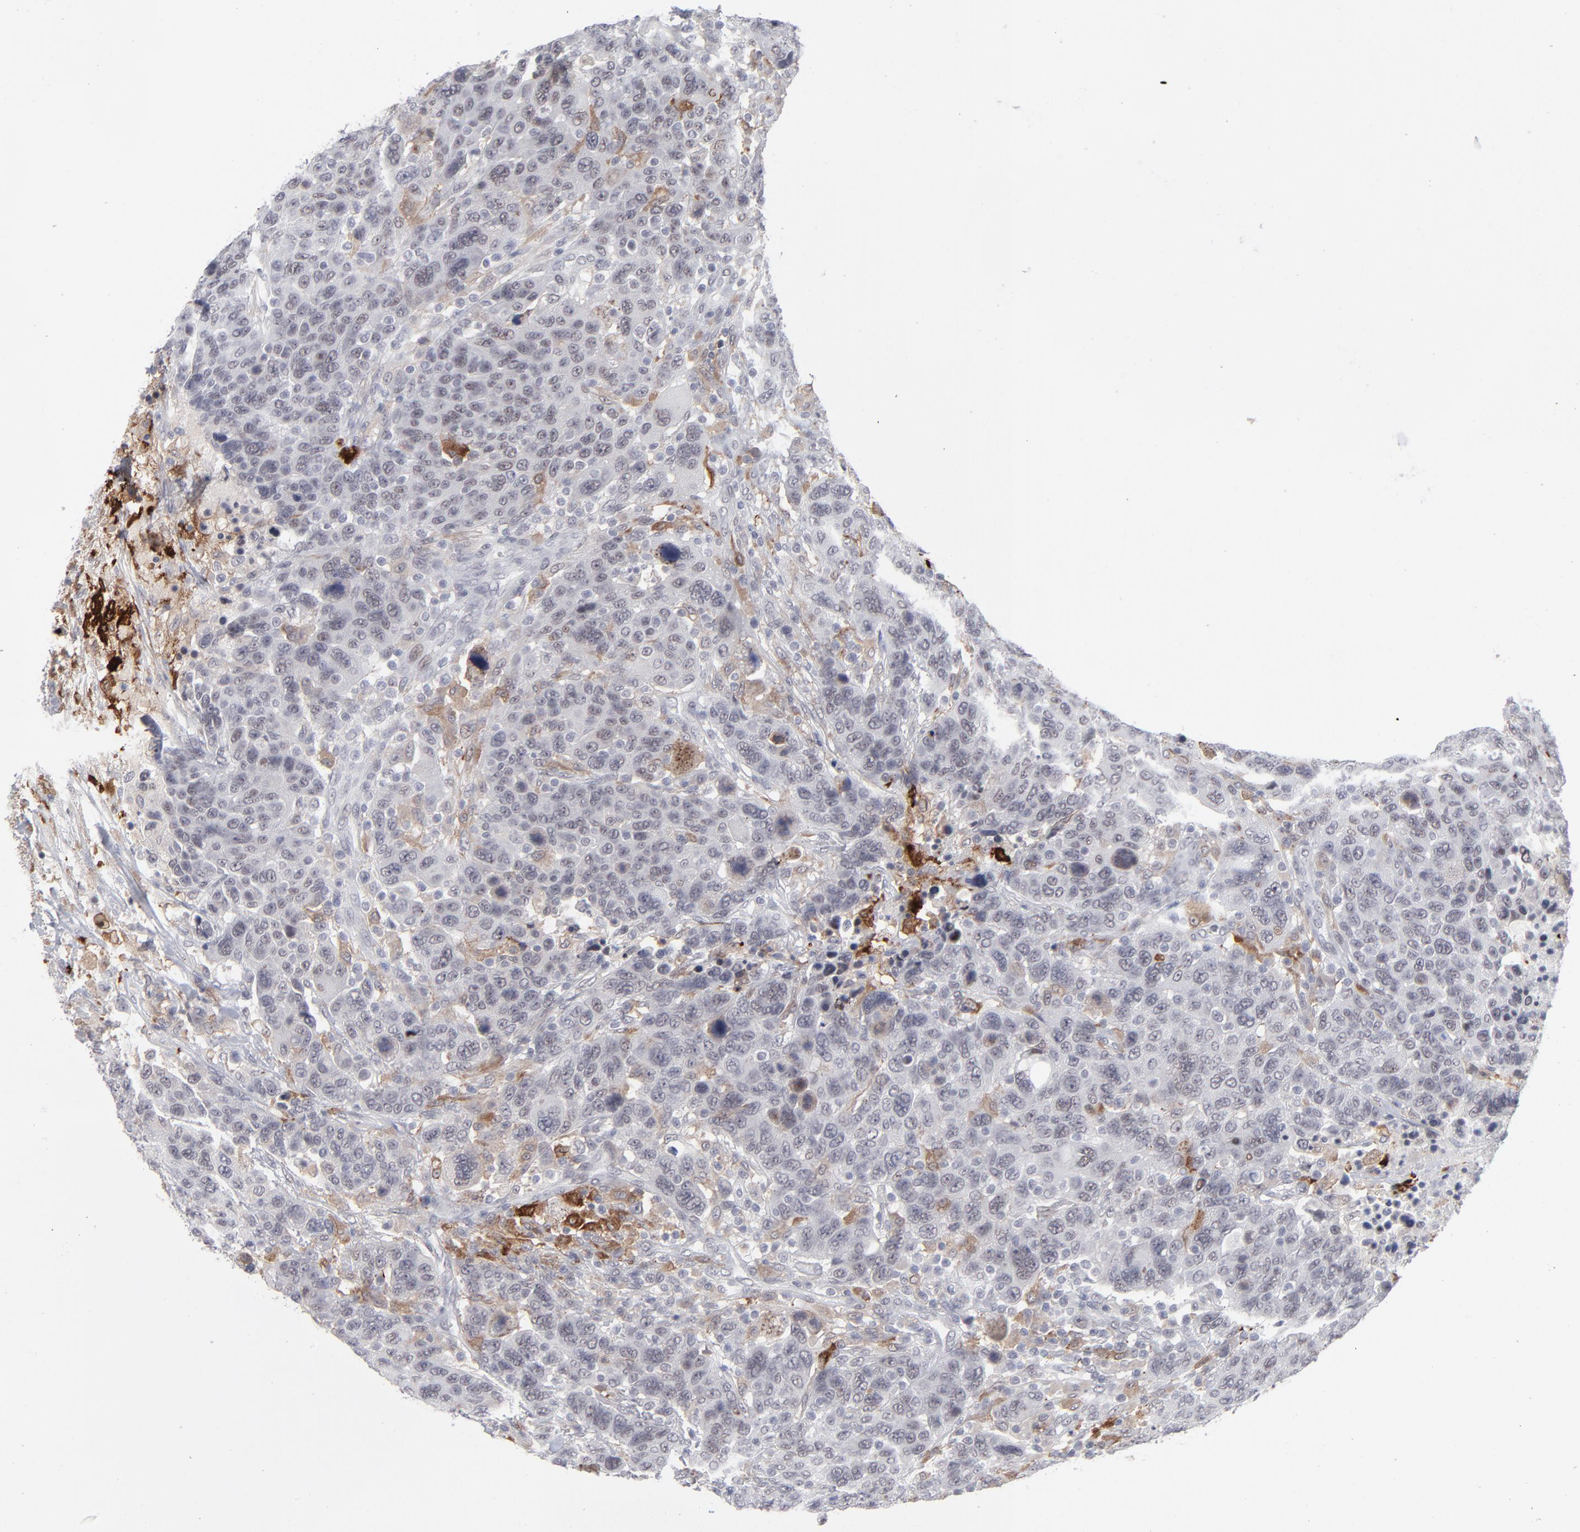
{"staining": {"intensity": "weak", "quantity": "<25%", "location": "cytoplasmic/membranous"}, "tissue": "breast cancer", "cell_type": "Tumor cells", "image_type": "cancer", "snomed": [{"axis": "morphology", "description": "Duct carcinoma"}, {"axis": "topography", "description": "Breast"}], "caption": "This is a micrograph of immunohistochemistry staining of breast cancer (intraductal carcinoma), which shows no staining in tumor cells.", "gene": "CCR2", "patient": {"sex": "female", "age": 37}}